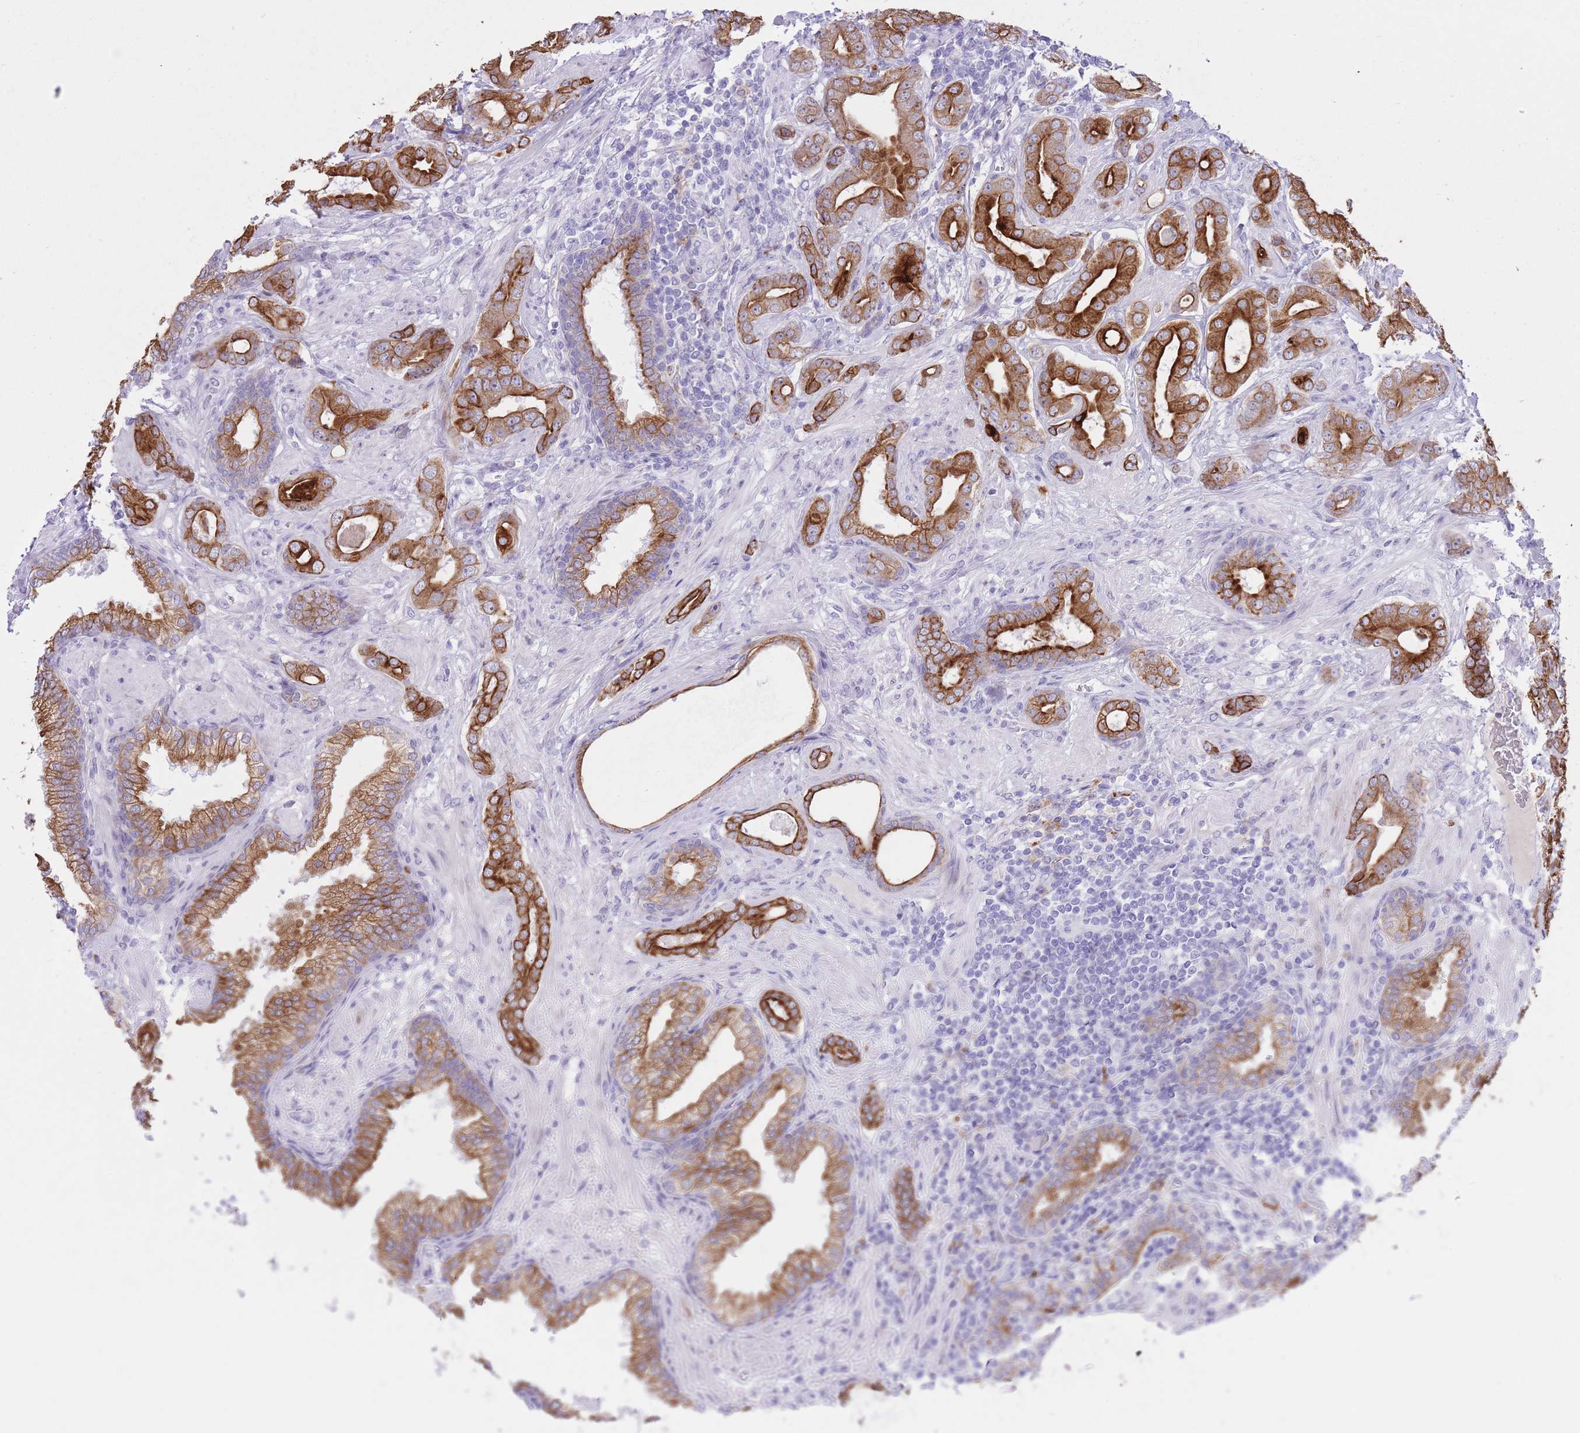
{"staining": {"intensity": "strong", "quantity": ">75%", "location": "cytoplasmic/membranous"}, "tissue": "prostate cancer", "cell_type": "Tumor cells", "image_type": "cancer", "snomed": [{"axis": "morphology", "description": "Adenocarcinoma, Low grade"}, {"axis": "topography", "description": "Prostate"}], "caption": "Protein staining of prostate cancer tissue demonstrates strong cytoplasmic/membranous expression in about >75% of tumor cells.", "gene": "MEIS3", "patient": {"sex": "male", "age": 57}}